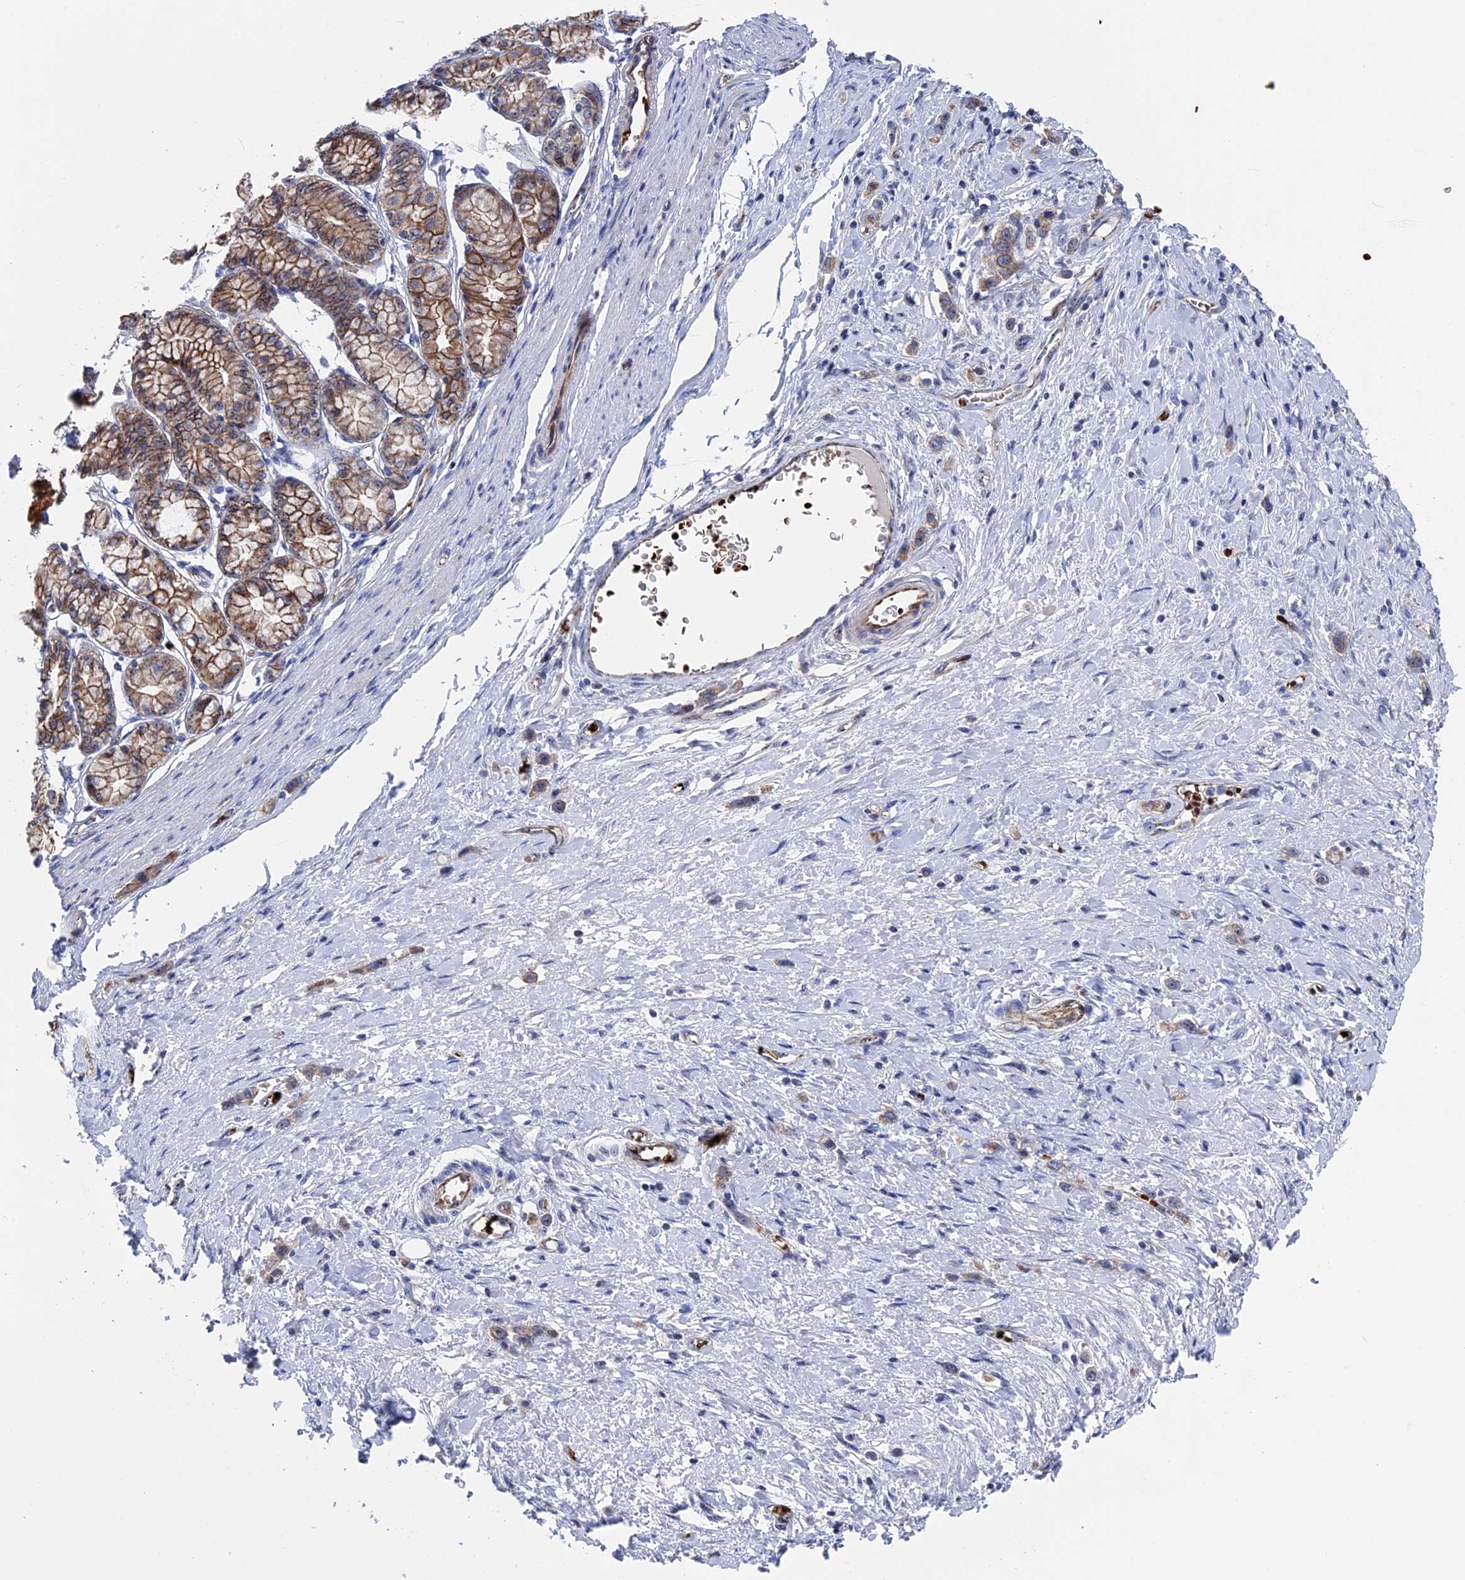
{"staining": {"intensity": "weak", "quantity": ">75%", "location": "cytoplasmic/membranous"}, "tissue": "stomach cancer", "cell_type": "Tumor cells", "image_type": "cancer", "snomed": [{"axis": "morphology", "description": "Adenocarcinoma, NOS"}, {"axis": "topography", "description": "Stomach"}], "caption": "There is low levels of weak cytoplasmic/membranous staining in tumor cells of adenocarcinoma (stomach), as demonstrated by immunohistochemical staining (brown color).", "gene": "EXOSC9", "patient": {"sex": "female", "age": 65}}